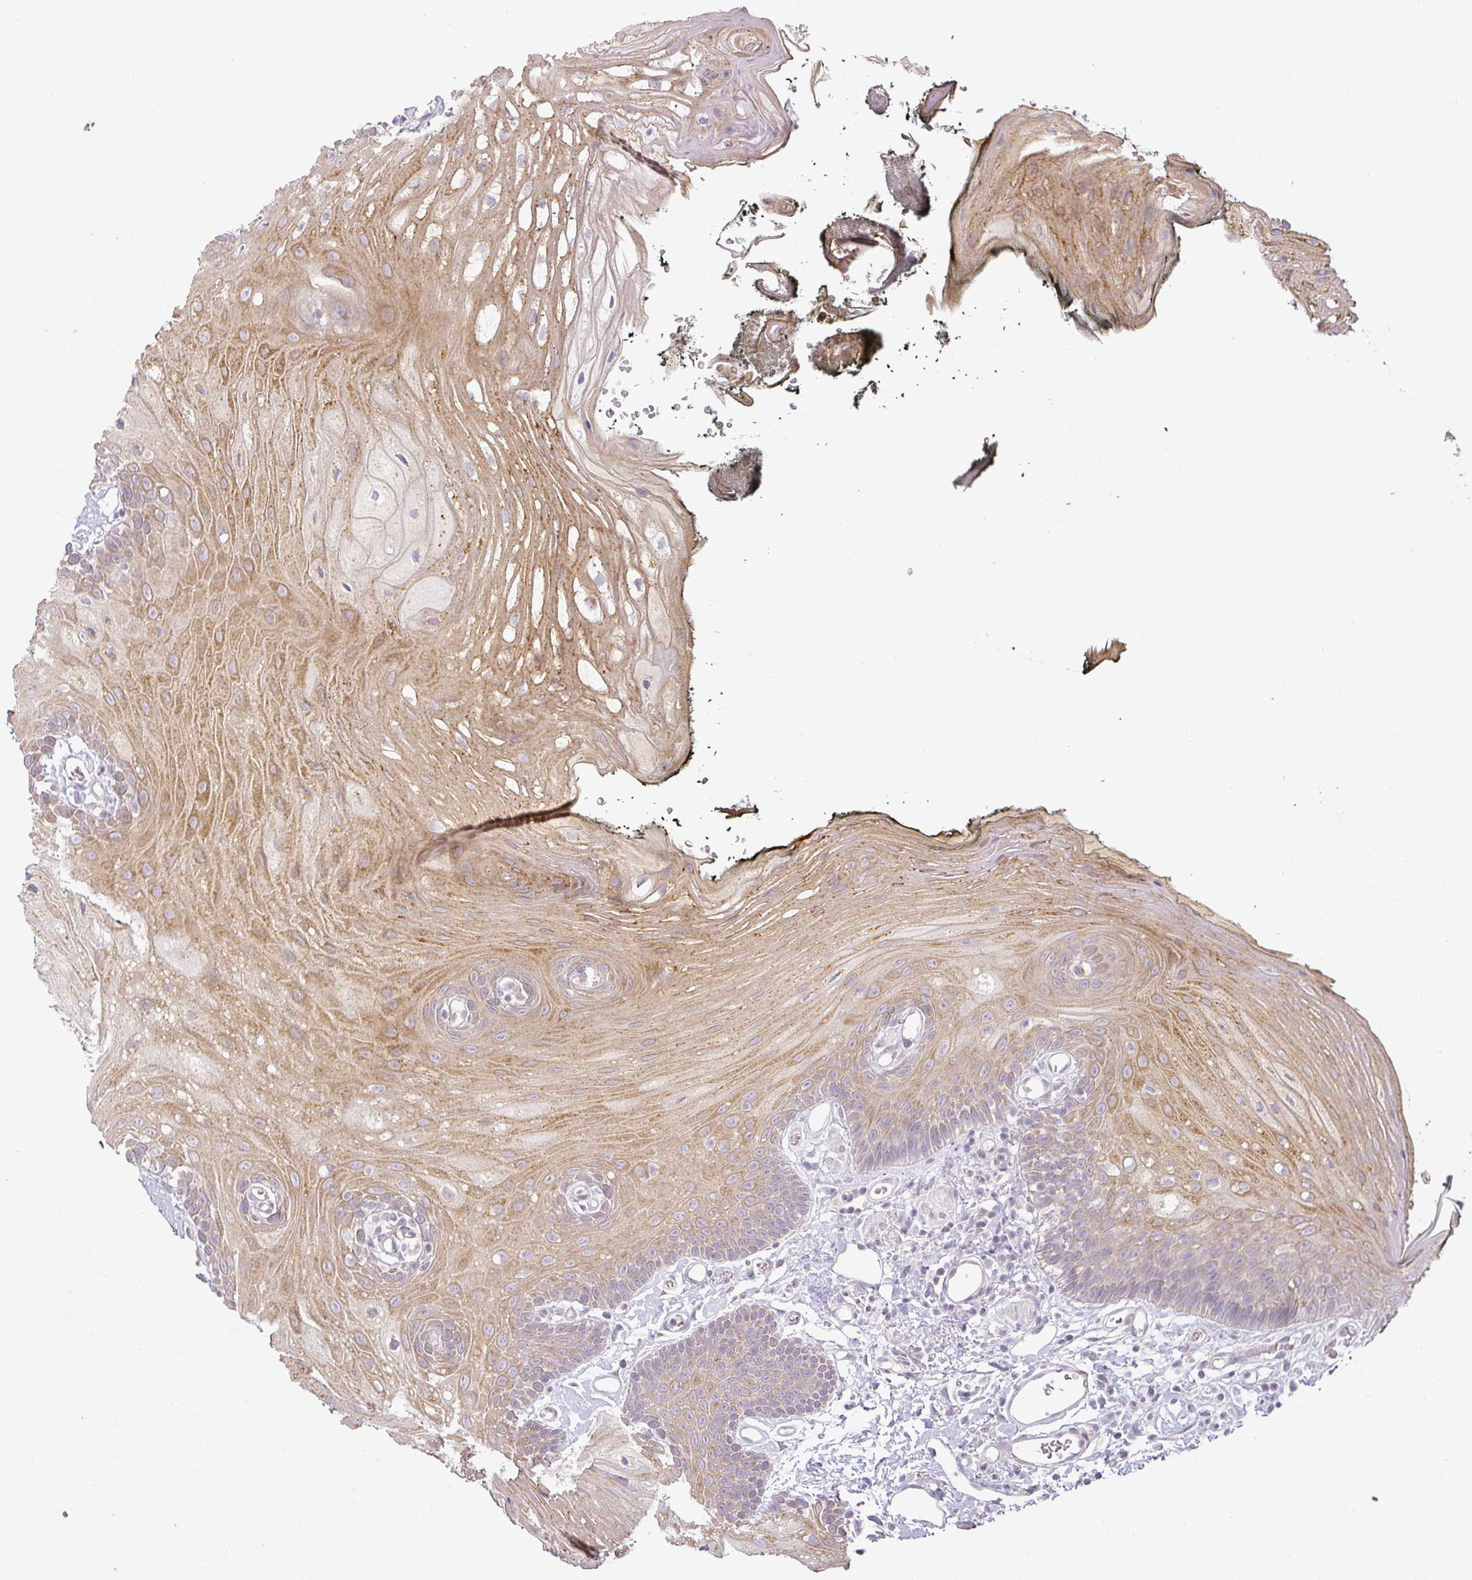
{"staining": {"intensity": "moderate", "quantity": ">75%", "location": "cytoplasmic/membranous"}, "tissue": "oral mucosa", "cell_type": "Squamous epithelial cells", "image_type": "normal", "snomed": [{"axis": "morphology", "description": "Normal tissue, NOS"}, {"axis": "morphology", "description": "Squamous cell carcinoma, NOS"}, {"axis": "topography", "description": "Oral tissue"}, {"axis": "topography", "description": "Head-Neck"}], "caption": "The image demonstrates staining of normal oral mucosa, revealing moderate cytoplasmic/membranous protein expression (brown color) within squamous epithelial cells.", "gene": "CCDC144A", "patient": {"sex": "female", "age": 81}}